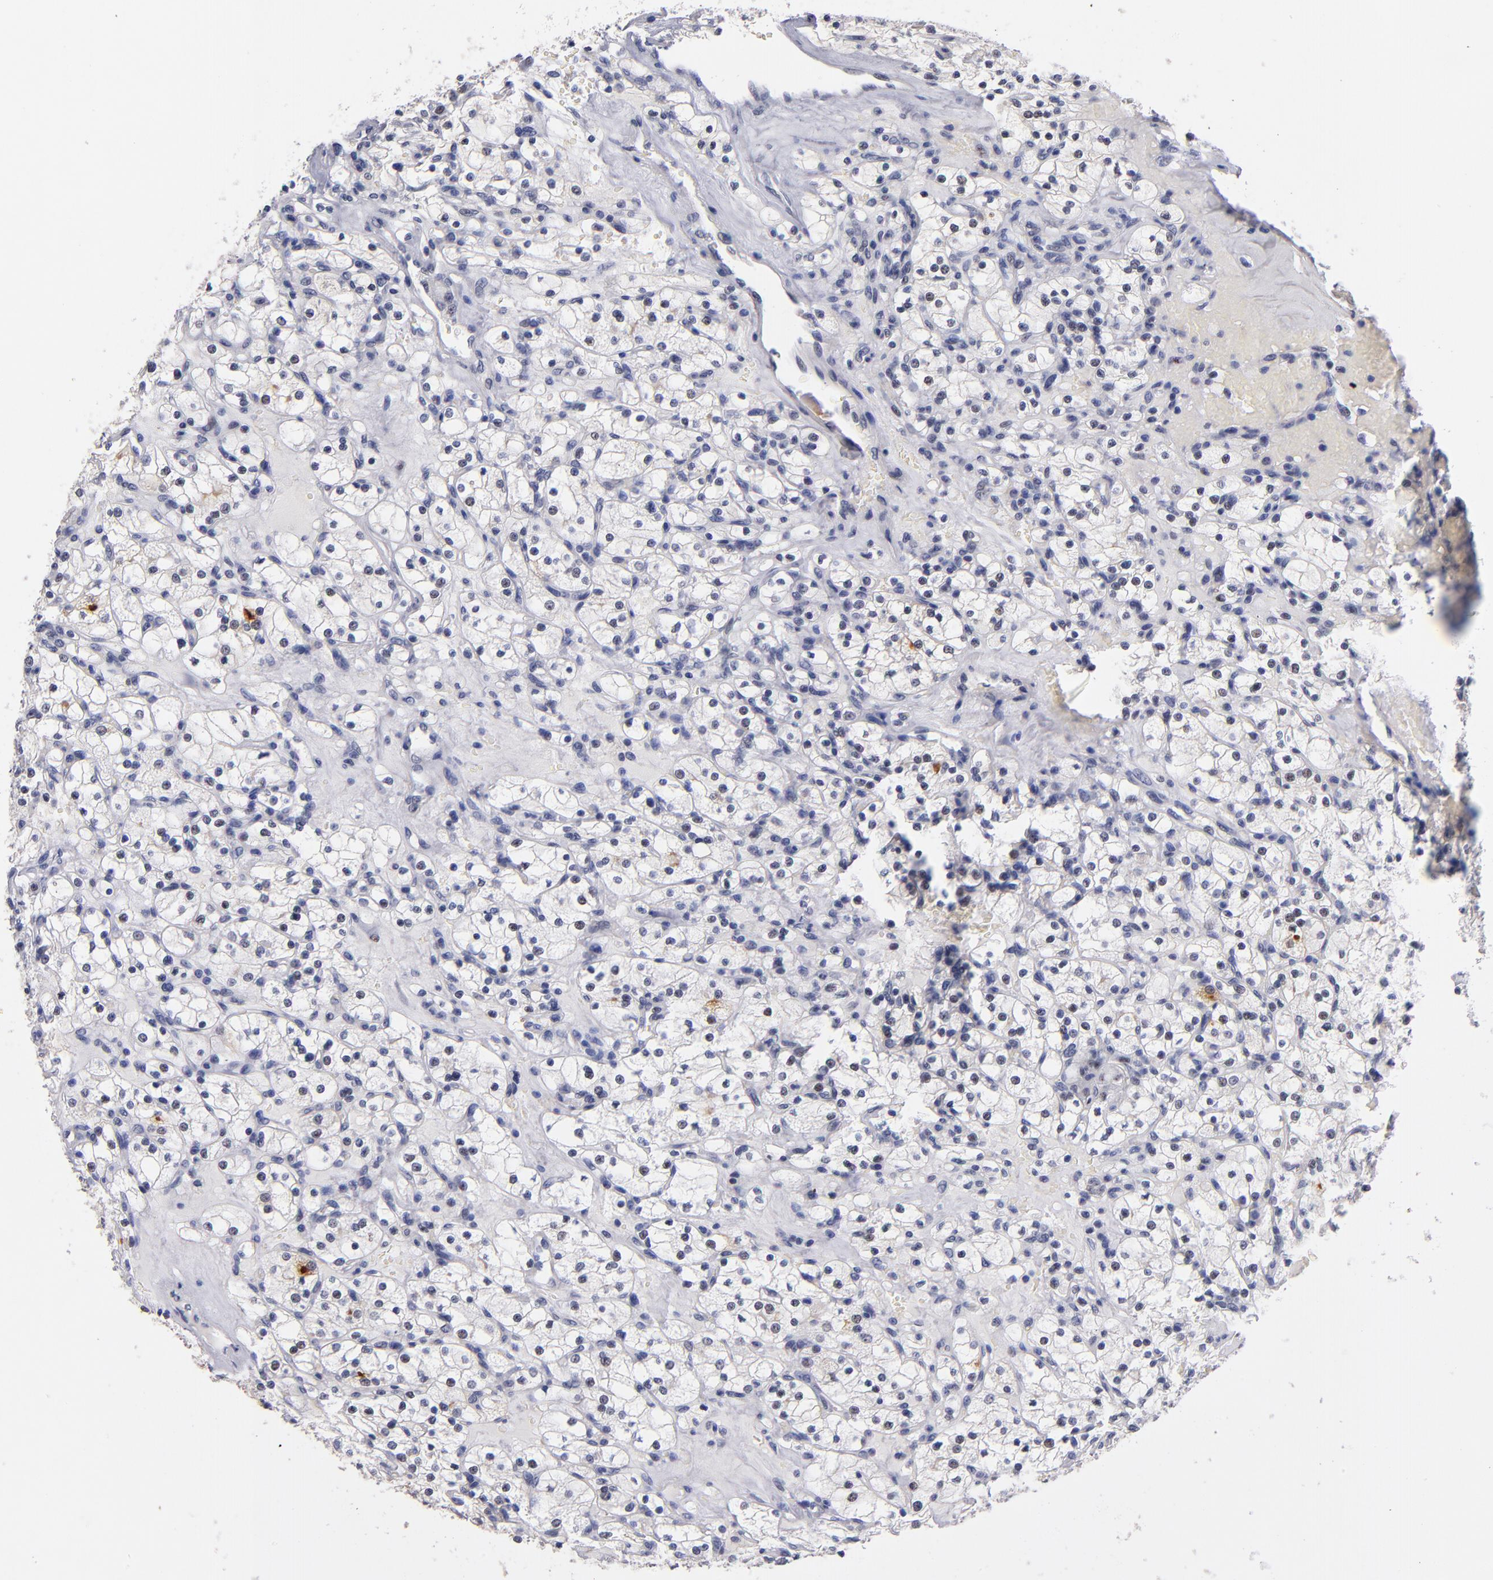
{"staining": {"intensity": "weak", "quantity": "<25%", "location": "nuclear"}, "tissue": "renal cancer", "cell_type": "Tumor cells", "image_type": "cancer", "snomed": [{"axis": "morphology", "description": "Adenocarcinoma, NOS"}, {"axis": "topography", "description": "Kidney"}], "caption": "This histopathology image is of renal adenocarcinoma stained with immunohistochemistry (IHC) to label a protein in brown with the nuclei are counter-stained blue. There is no expression in tumor cells.", "gene": "RAF1", "patient": {"sex": "female", "age": 83}}